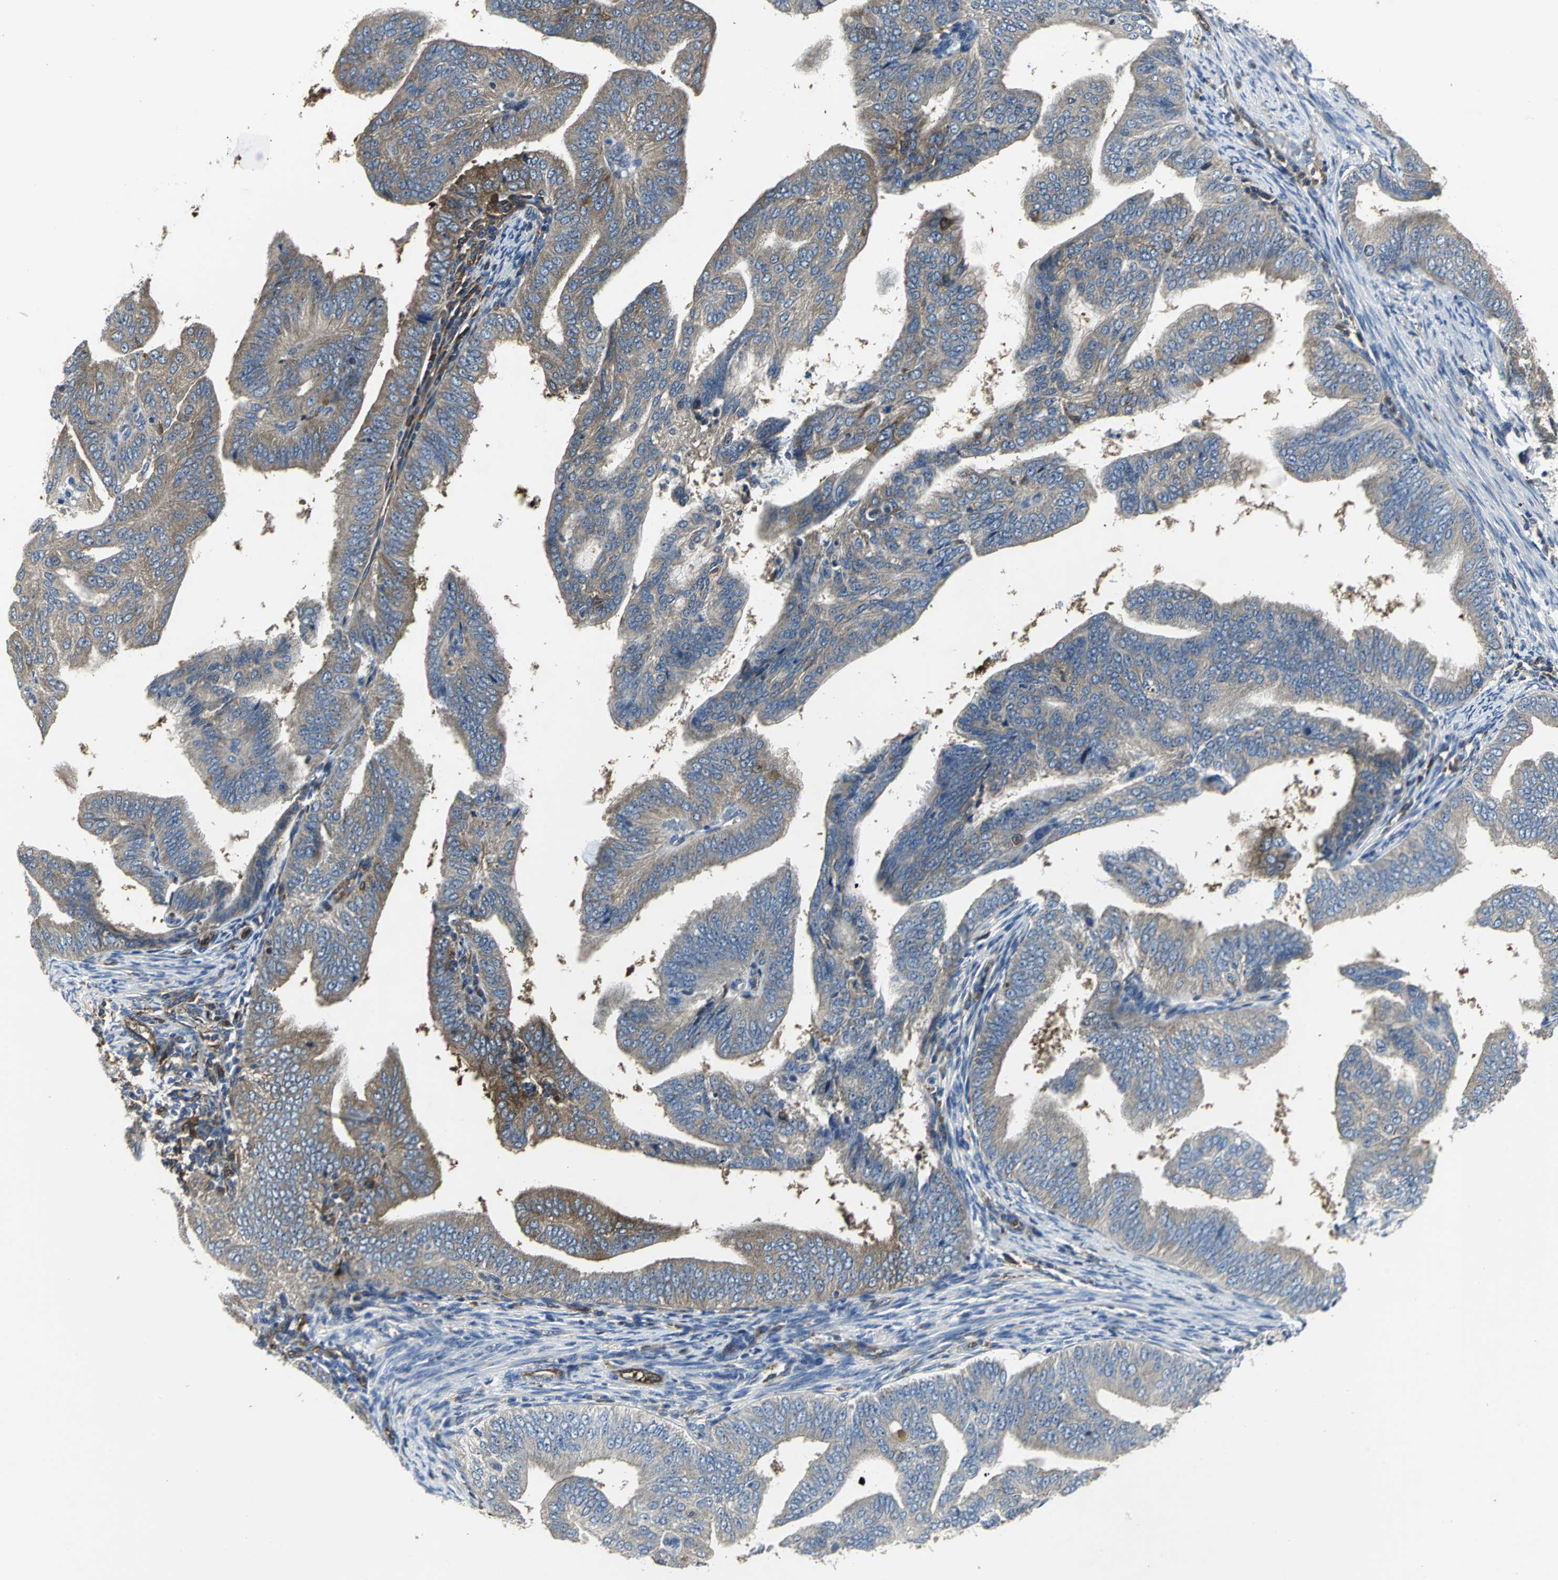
{"staining": {"intensity": "strong", "quantity": ">75%", "location": "cytoplasmic/membranous"}, "tissue": "endometrial cancer", "cell_type": "Tumor cells", "image_type": "cancer", "snomed": [{"axis": "morphology", "description": "Adenocarcinoma, NOS"}, {"axis": "topography", "description": "Endometrium"}], "caption": "A micrograph of endometrial adenocarcinoma stained for a protein displays strong cytoplasmic/membranous brown staining in tumor cells. (brown staining indicates protein expression, while blue staining denotes nuclei).", "gene": "CHRNB1", "patient": {"sex": "female", "age": 58}}